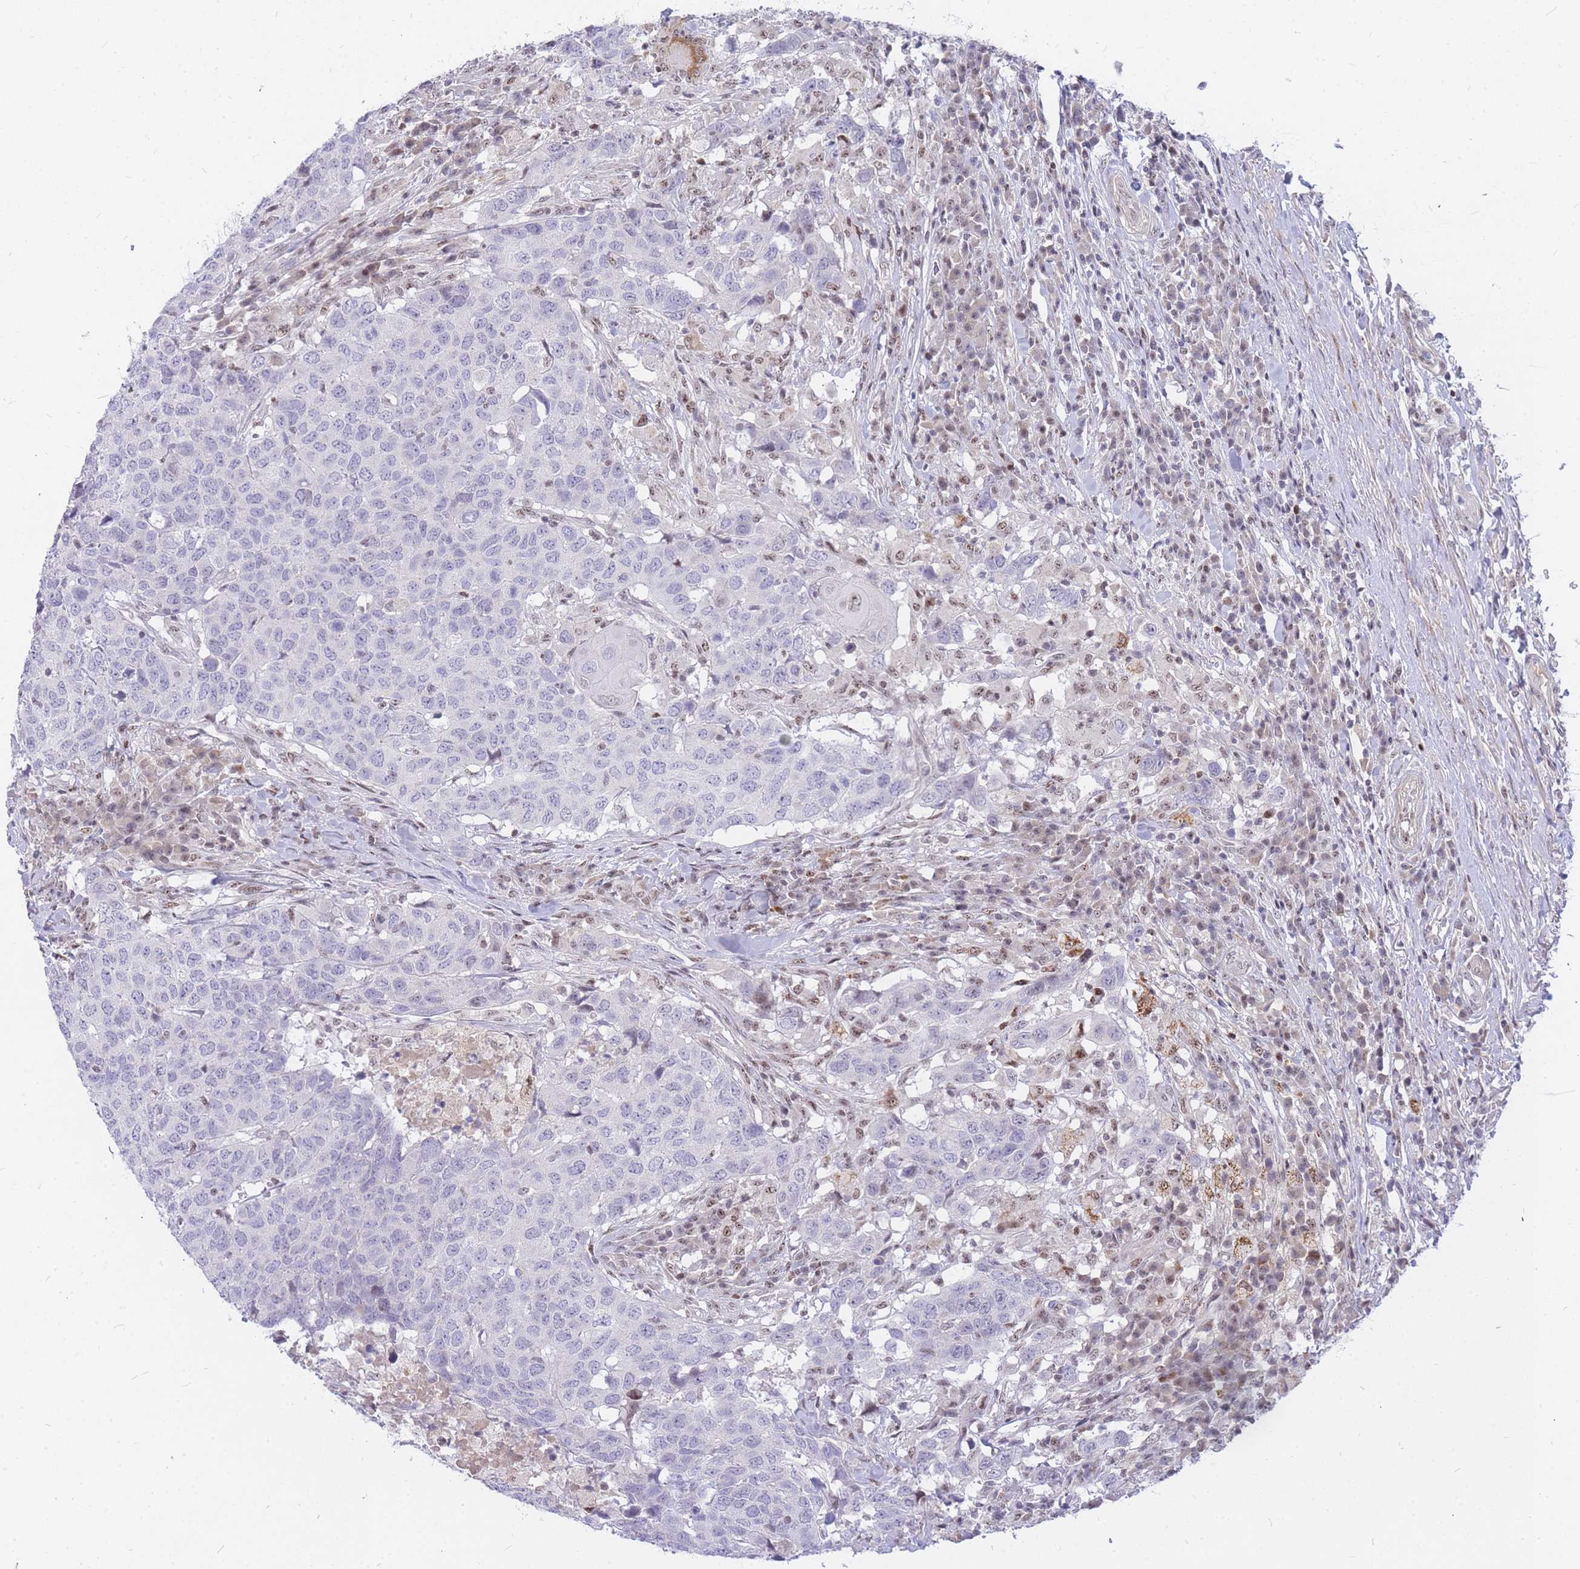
{"staining": {"intensity": "negative", "quantity": "none", "location": "none"}, "tissue": "head and neck cancer", "cell_type": "Tumor cells", "image_type": "cancer", "snomed": [{"axis": "morphology", "description": "Normal tissue, NOS"}, {"axis": "morphology", "description": "Squamous cell carcinoma, NOS"}, {"axis": "topography", "description": "Skeletal muscle"}, {"axis": "topography", "description": "Vascular tissue"}, {"axis": "topography", "description": "Peripheral nerve tissue"}, {"axis": "topography", "description": "Head-Neck"}], "caption": "The histopathology image shows no significant staining in tumor cells of squamous cell carcinoma (head and neck).", "gene": "TLE2", "patient": {"sex": "male", "age": 66}}